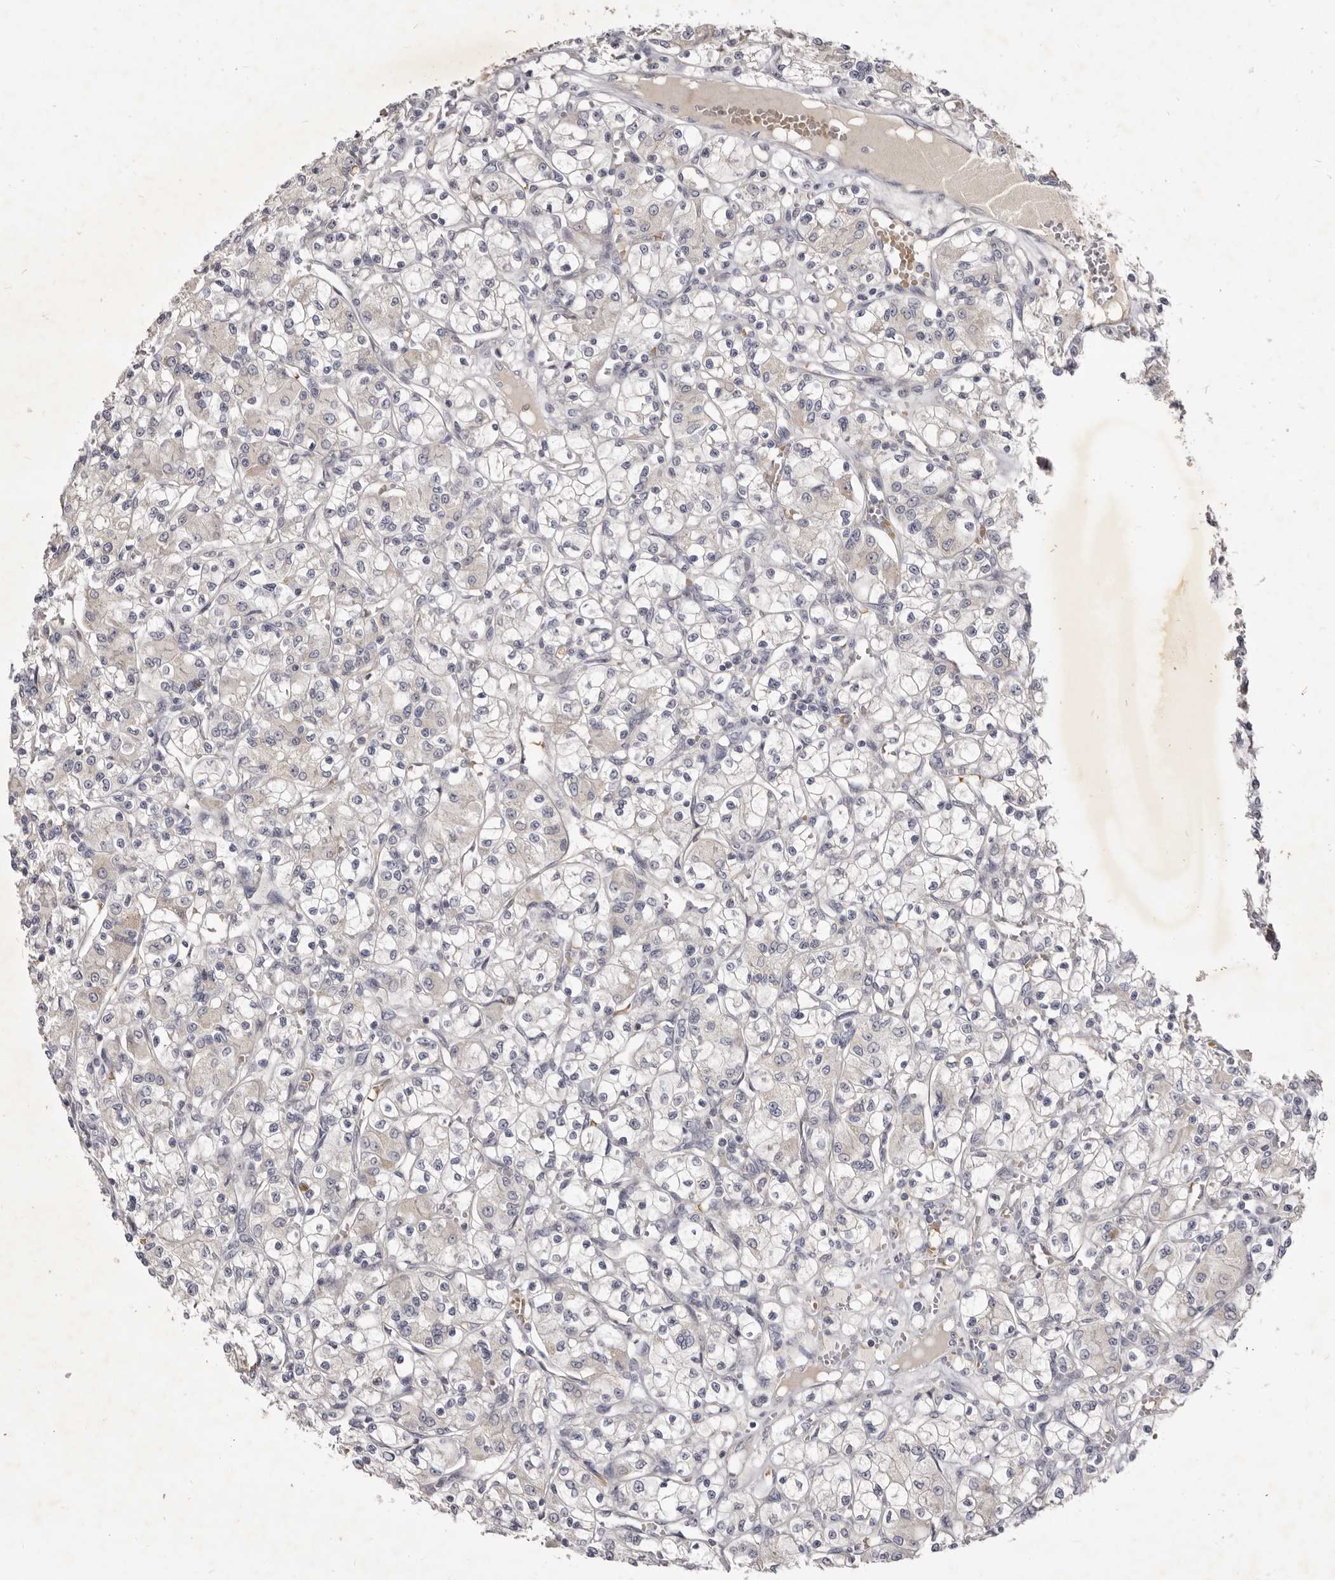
{"staining": {"intensity": "negative", "quantity": "none", "location": "none"}, "tissue": "renal cancer", "cell_type": "Tumor cells", "image_type": "cancer", "snomed": [{"axis": "morphology", "description": "Adenocarcinoma, NOS"}, {"axis": "topography", "description": "Kidney"}], "caption": "Protein analysis of renal cancer (adenocarcinoma) exhibits no significant staining in tumor cells.", "gene": "KIF2B", "patient": {"sex": "female", "age": 59}}